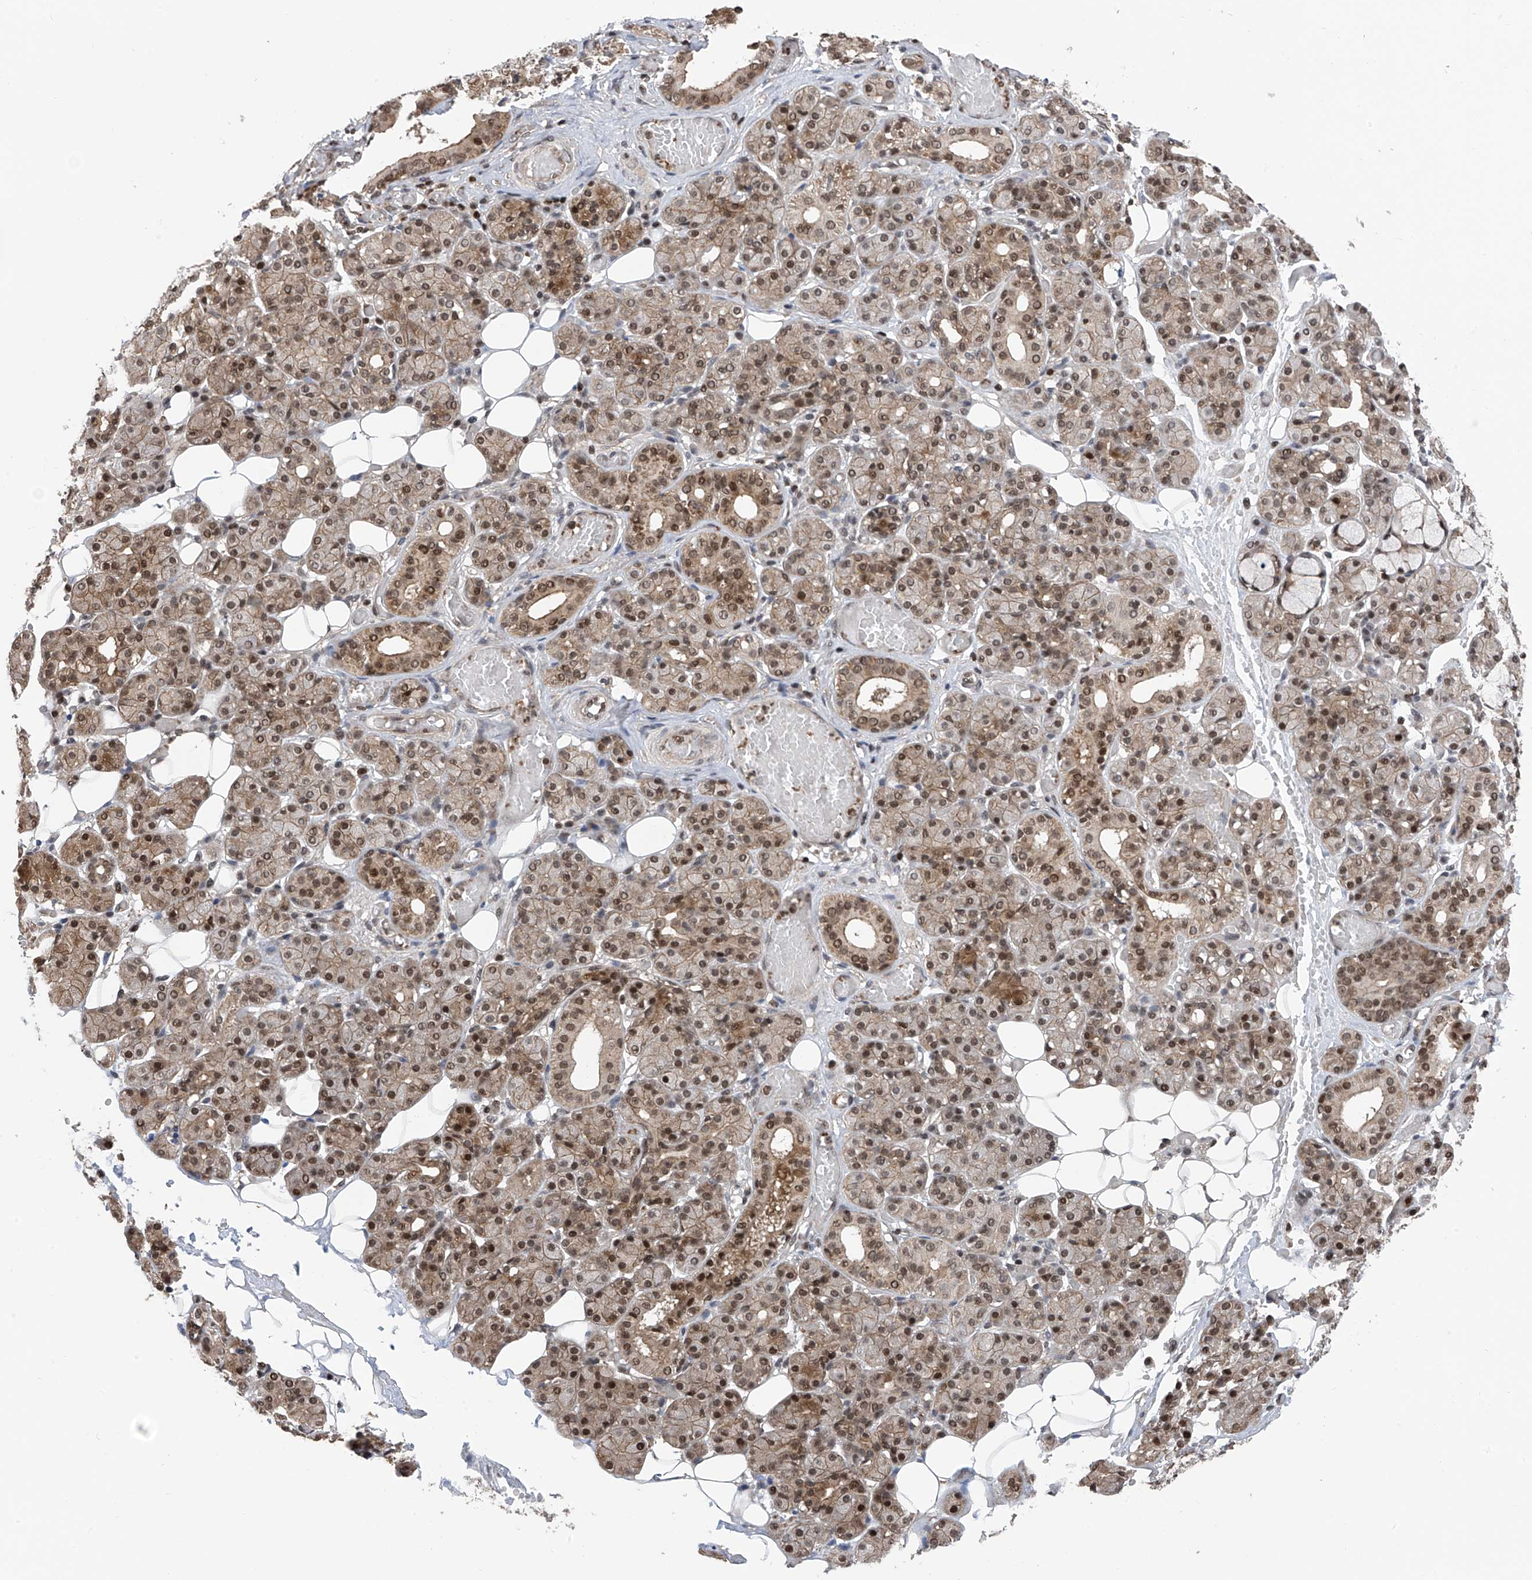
{"staining": {"intensity": "moderate", "quantity": ">75%", "location": "cytoplasmic/membranous,nuclear"}, "tissue": "salivary gland", "cell_type": "Glandular cells", "image_type": "normal", "snomed": [{"axis": "morphology", "description": "Normal tissue, NOS"}, {"axis": "topography", "description": "Salivary gland"}], "caption": "Immunohistochemical staining of normal human salivary gland displays medium levels of moderate cytoplasmic/membranous,nuclear expression in approximately >75% of glandular cells. (DAB (3,3'-diaminobenzidine) = brown stain, brightfield microscopy at high magnification).", "gene": "DNAJC9", "patient": {"sex": "male", "age": 63}}